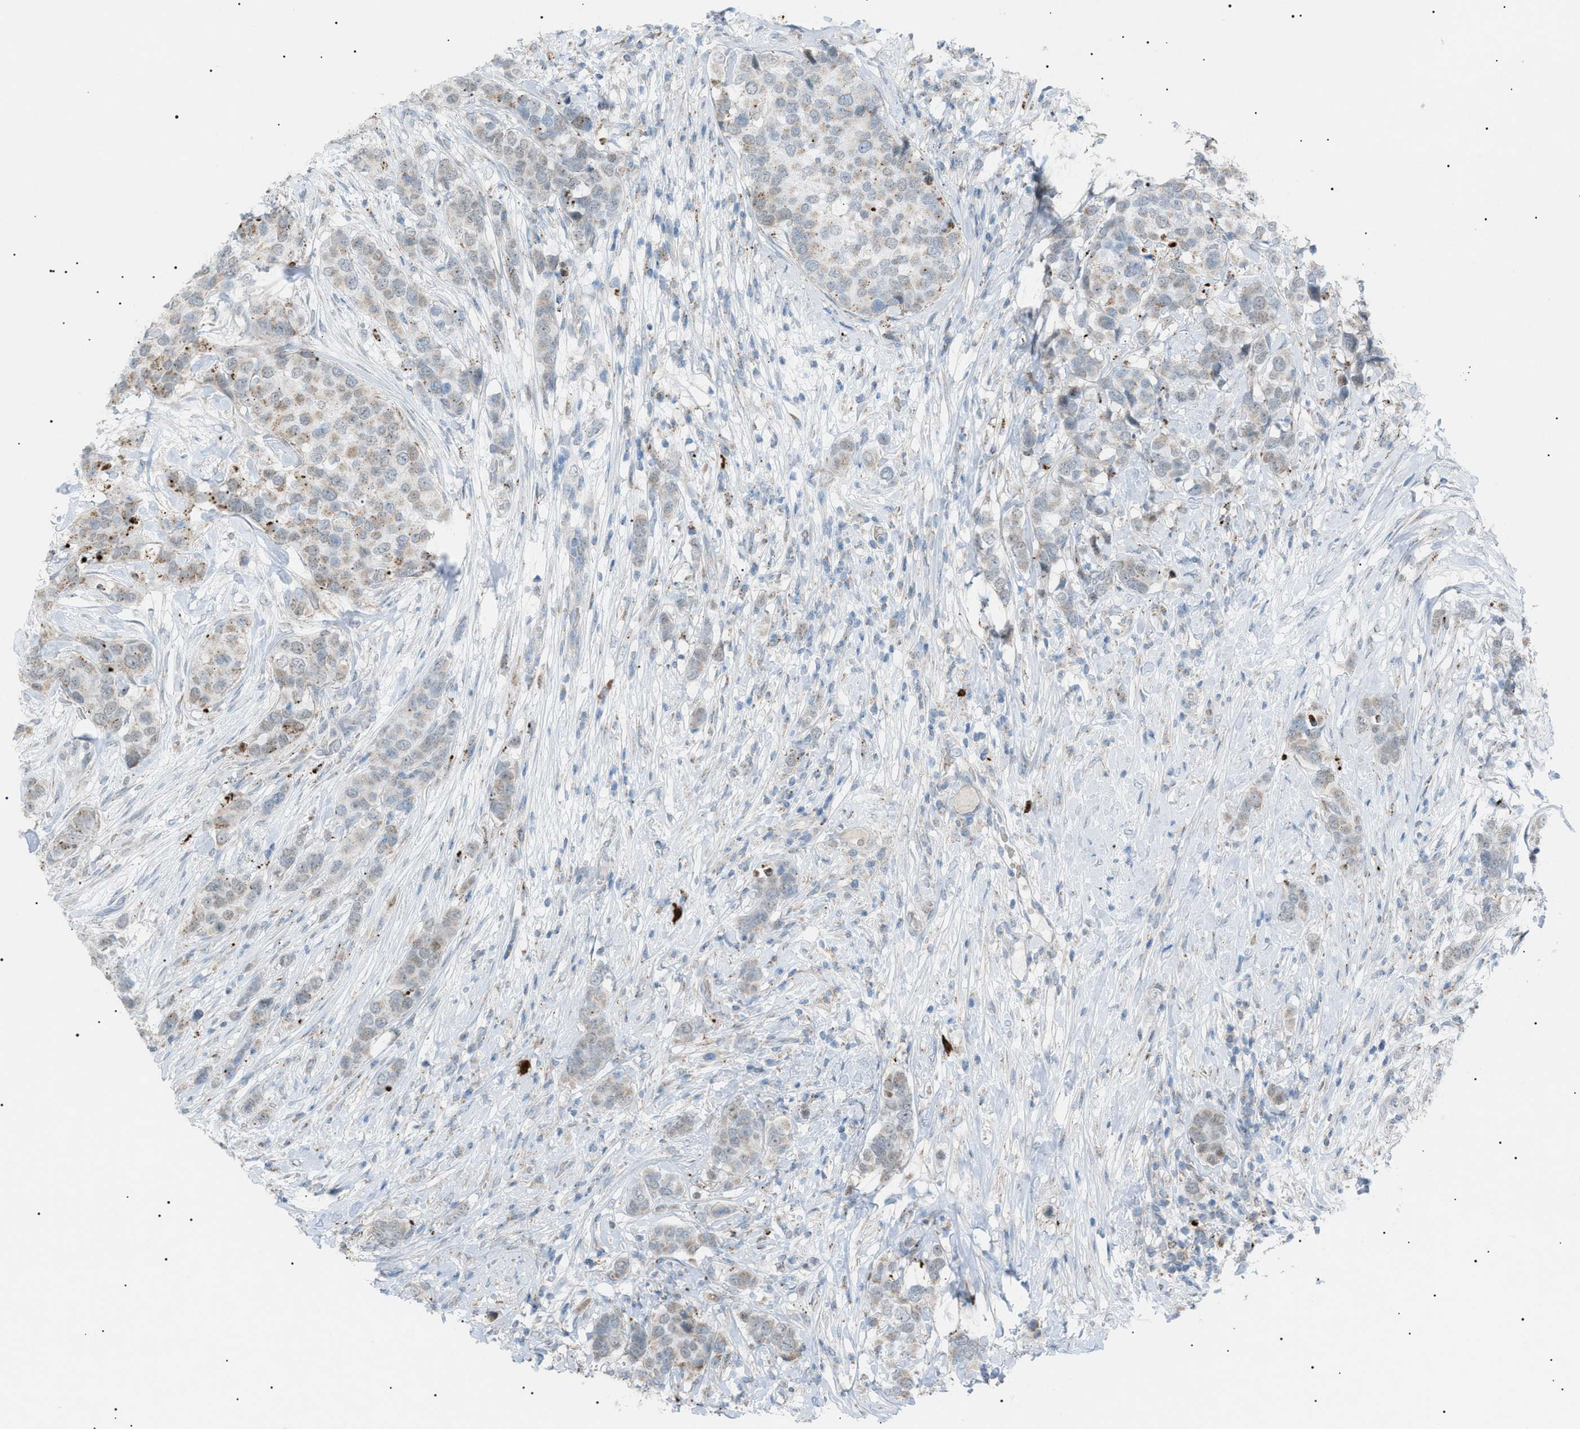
{"staining": {"intensity": "weak", "quantity": "<25%", "location": "cytoplasmic/membranous"}, "tissue": "breast cancer", "cell_type": "Tumor cells", "image_type": "cancer", "snomed": [{"axis": "morphology", "description": "Lobular carcinoma"}, {"axis": "topography", "description": "Breast"}], "caption": "IHC of breast cancer (lobular carcinoma) demonstrates no expression in tumor cells.", "gene": "ZNF516", "patient": {"sex": "female", "age": 59}}